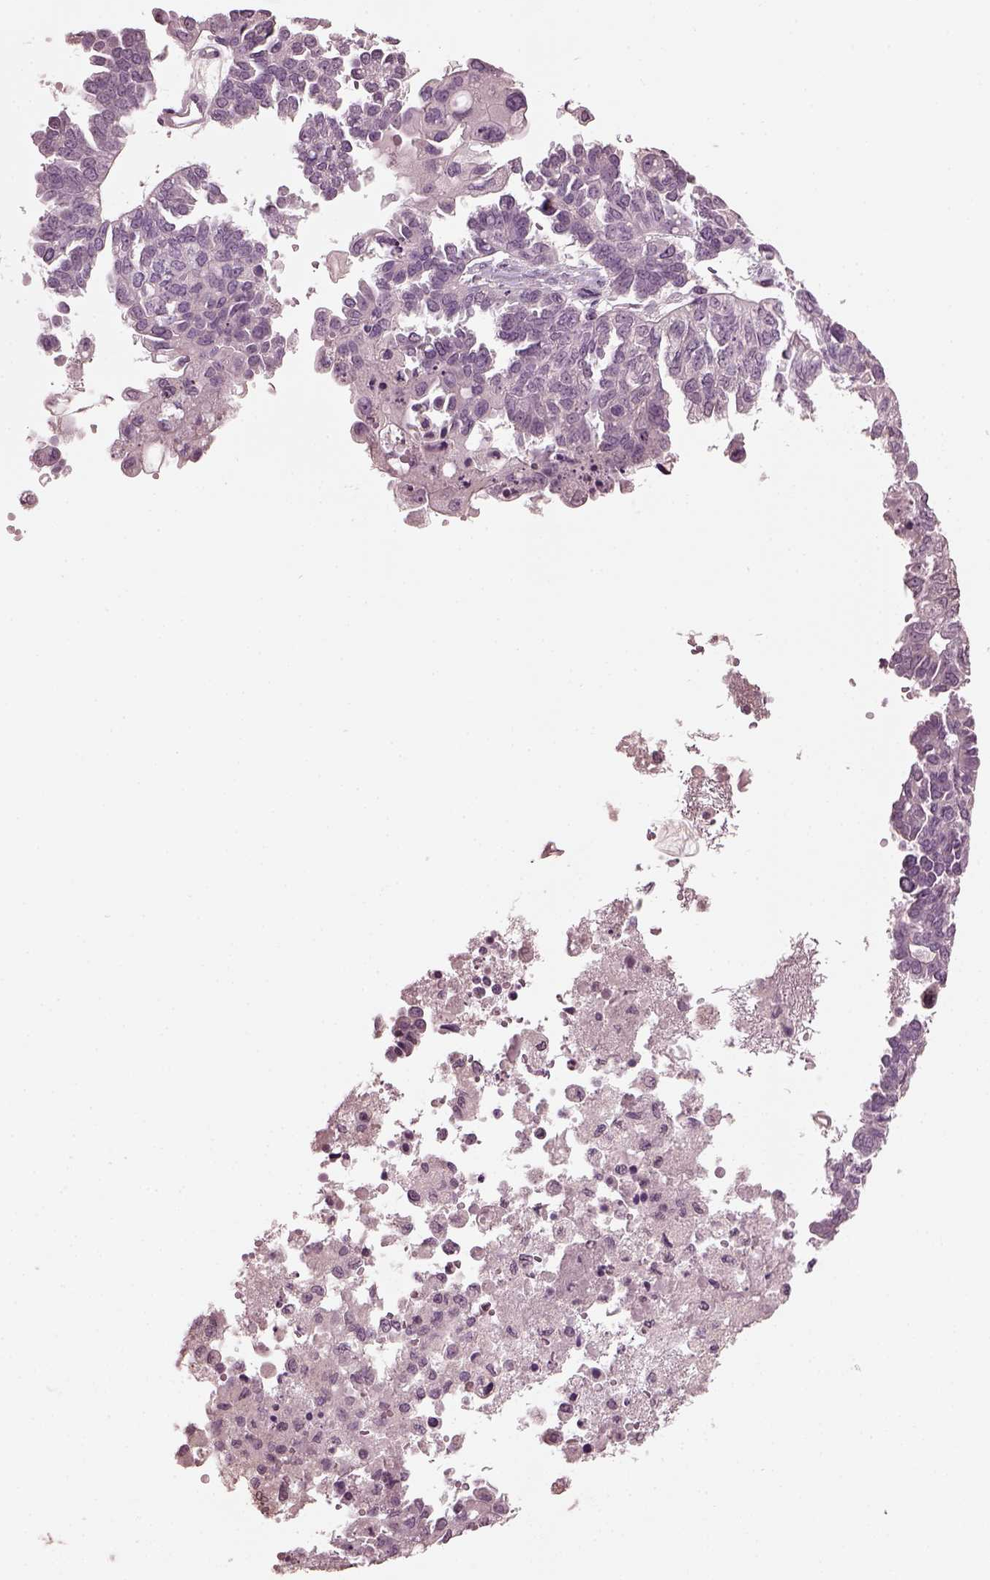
{"staining": {"intensity": "negative", "quantity": "none", "location": "none"}, "tissue": "ovarian cancer", "cell_type": "Tumor cells", "image_type": "cancer", "snomed": [{"axis": "morphology", "description": "Cystadenocarcinoma, serous, NOS"}, {"axis": "topography", "description": "Ovary"}], "caption": "IHC histopathology image of neoplastic tissue: serous cystadenocarcinoma (ovarian) stained with DAB shows no significant protein staining in tumor cells. Nuclei are stained in blue.", "gene": "TSKS", "patient": {"sex": "female", "age": 53}}